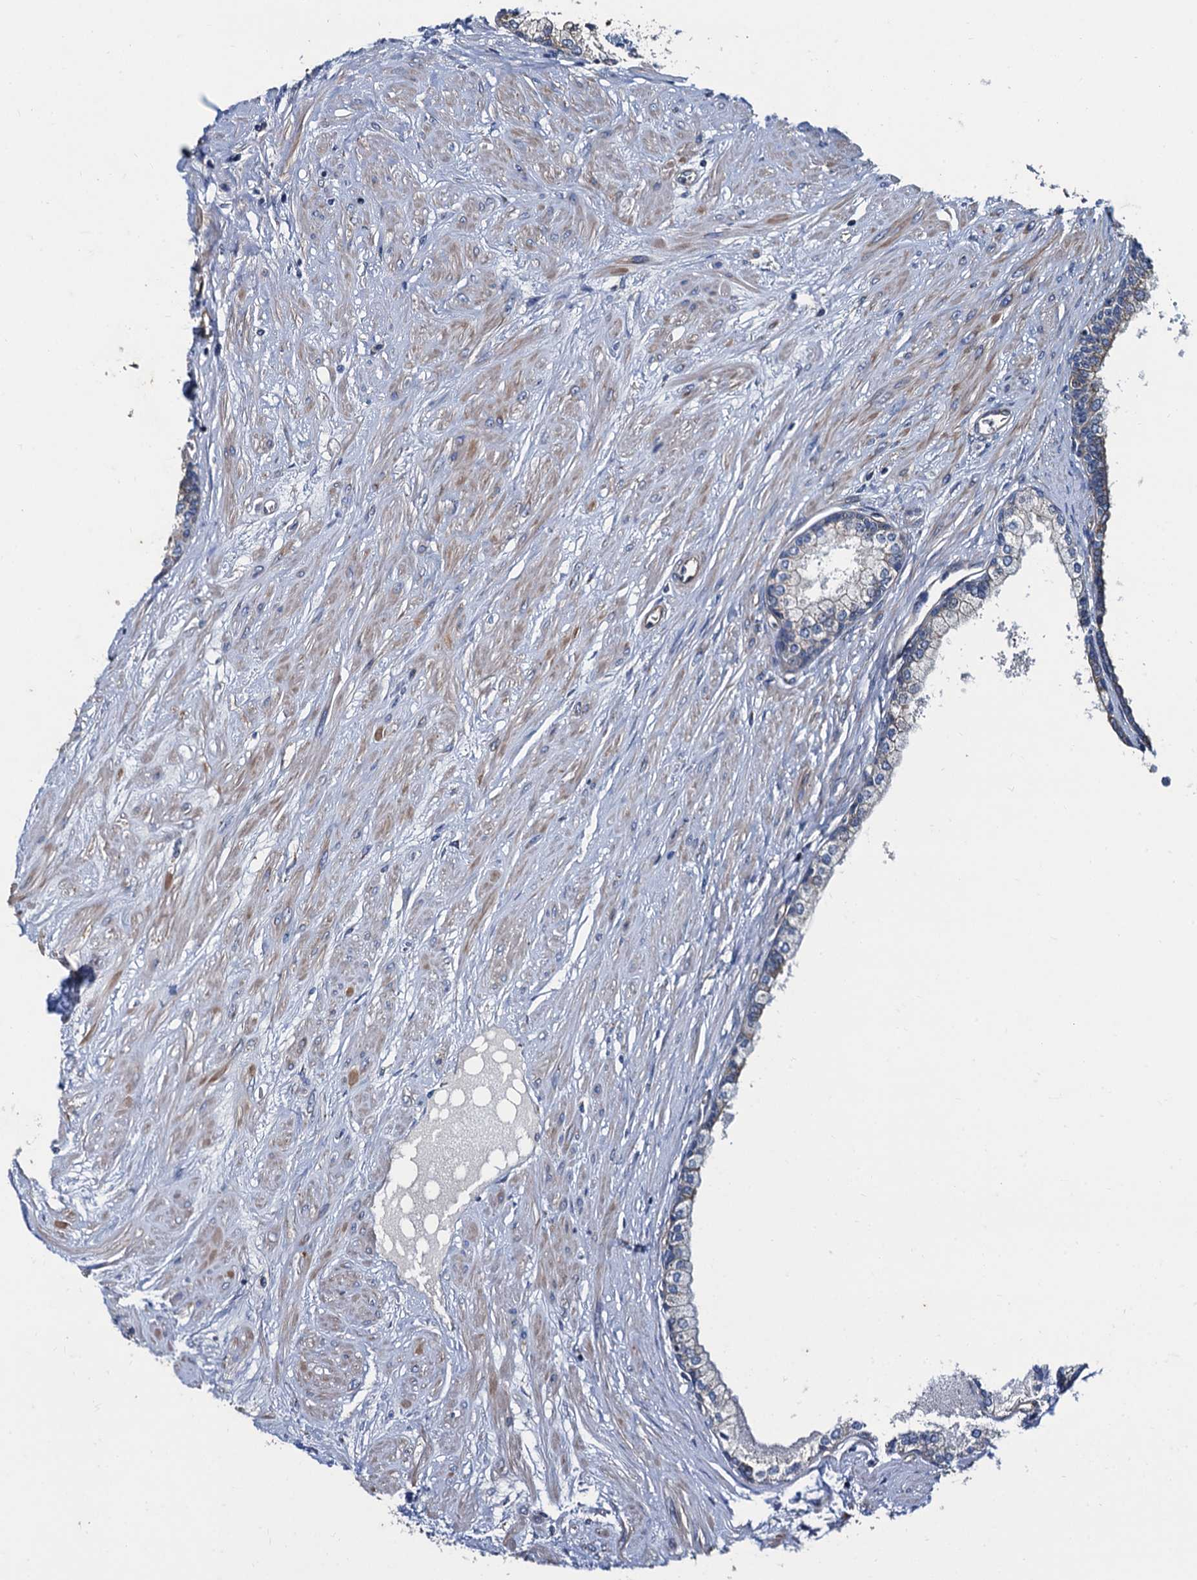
{"staining": {"intensity": "weak", "quantity": "<25%", "location": "cytoplasmic/membranous"}, "tissue": "prostate", "cell_type": "Glandular cells", "image_type": "normal", "snomed": [{"axis": "morphology", "description": "Normal tissue, NOS"}, {"axis": "topography", "description": "Prostate"}], "caption": "Immunohistochemistry histopathology image of unremarkable prostate: human prostate stained with DAB (3,3'-diaminobenzidine) reveals no significant protein positivity in glandular cells.", "gene": "NGRN", "patient": {"sex": "male", "age": 60}}